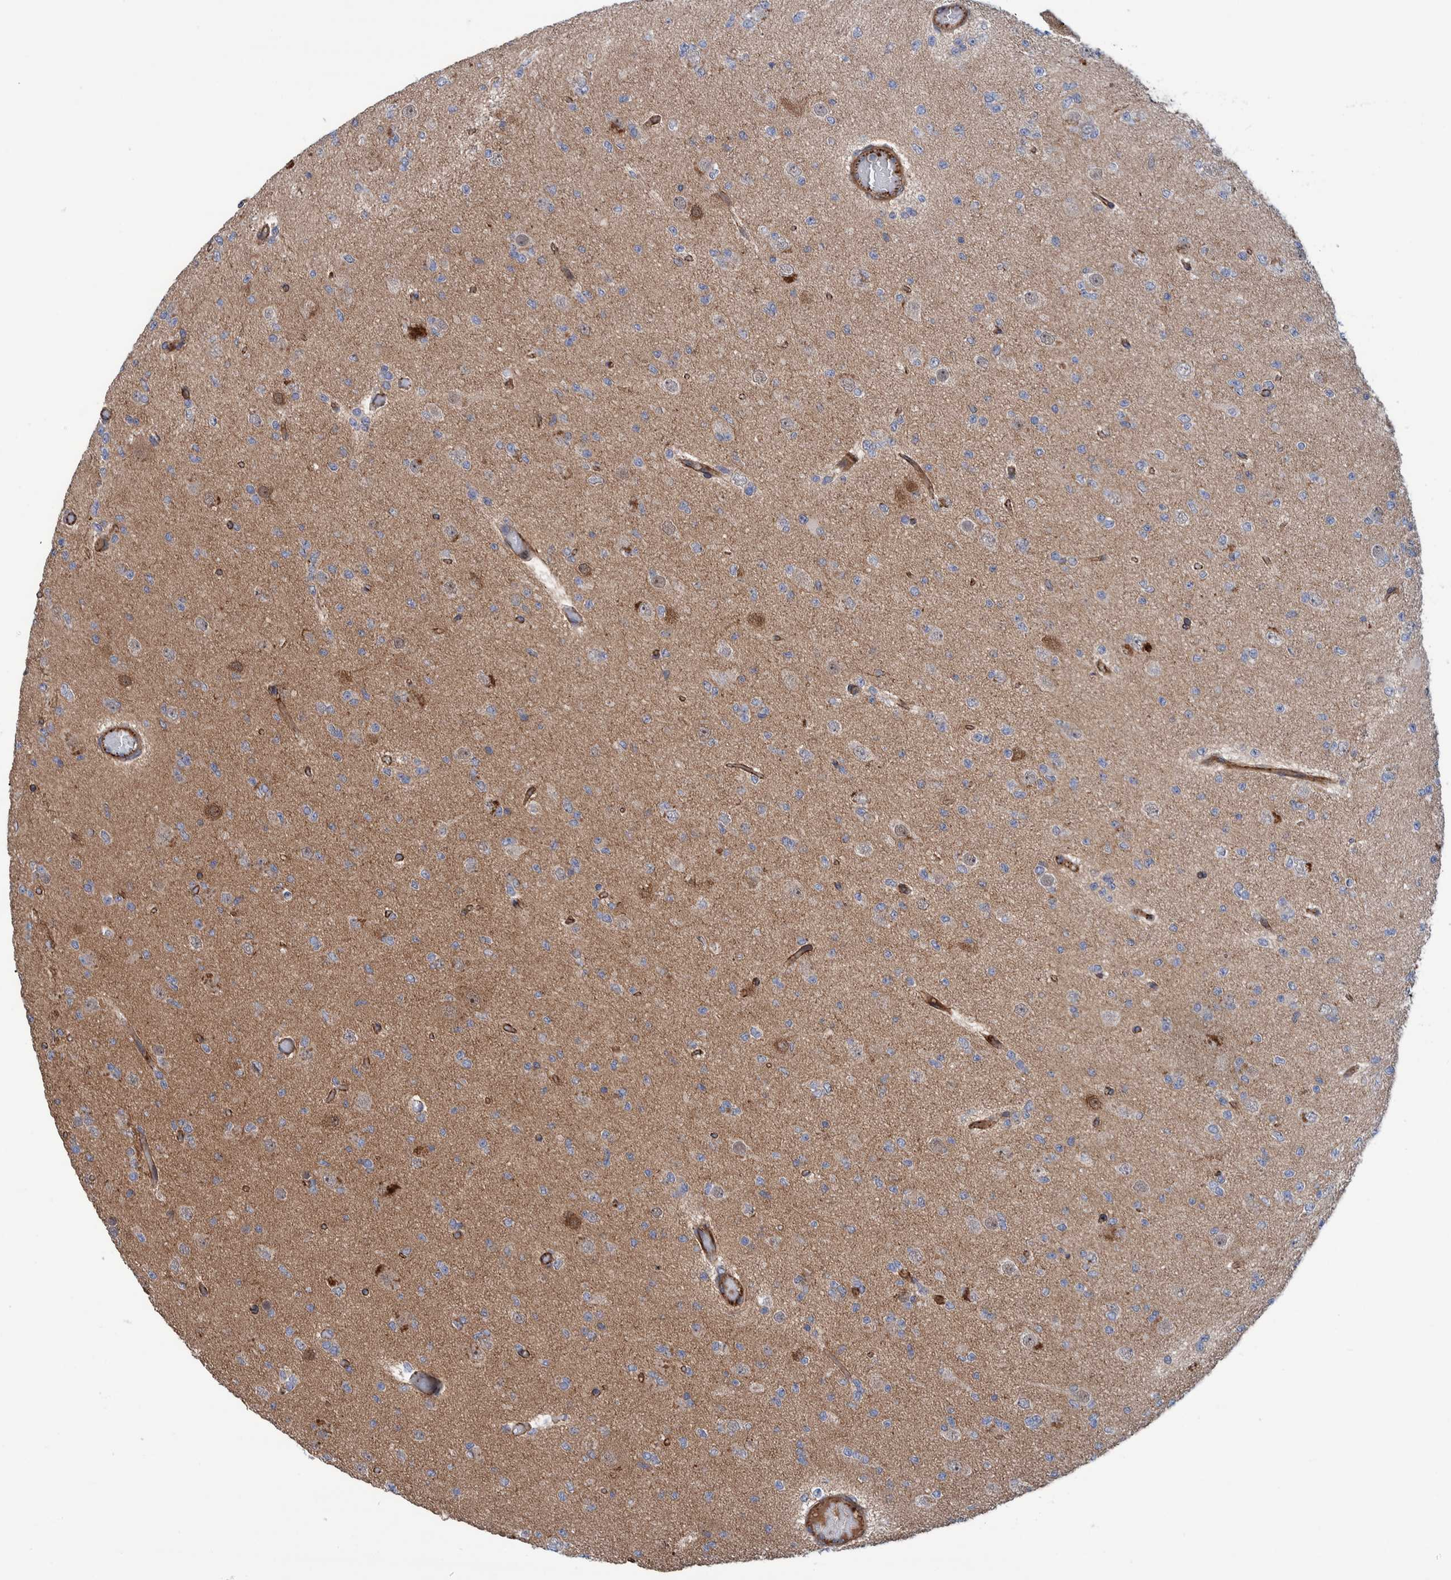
{"staining": {"intensity": "negative", "quantity": "none", "location": "none"}, "tissue": "glioma", "cell_type": "Tumor cells", "image_type": "cancer", "snomed": [{"axis": "morphology", "description": "Glioma, malignant, Low grade"}, {"axis": "topography", "description": "Brain"}], "caption": "Immunohistochemistry of malignant glioma (low-grade) exhibits no expression in tumor cells.", "gene": "SLC25A10", "patient": {"sex": "female", "age": 22}}